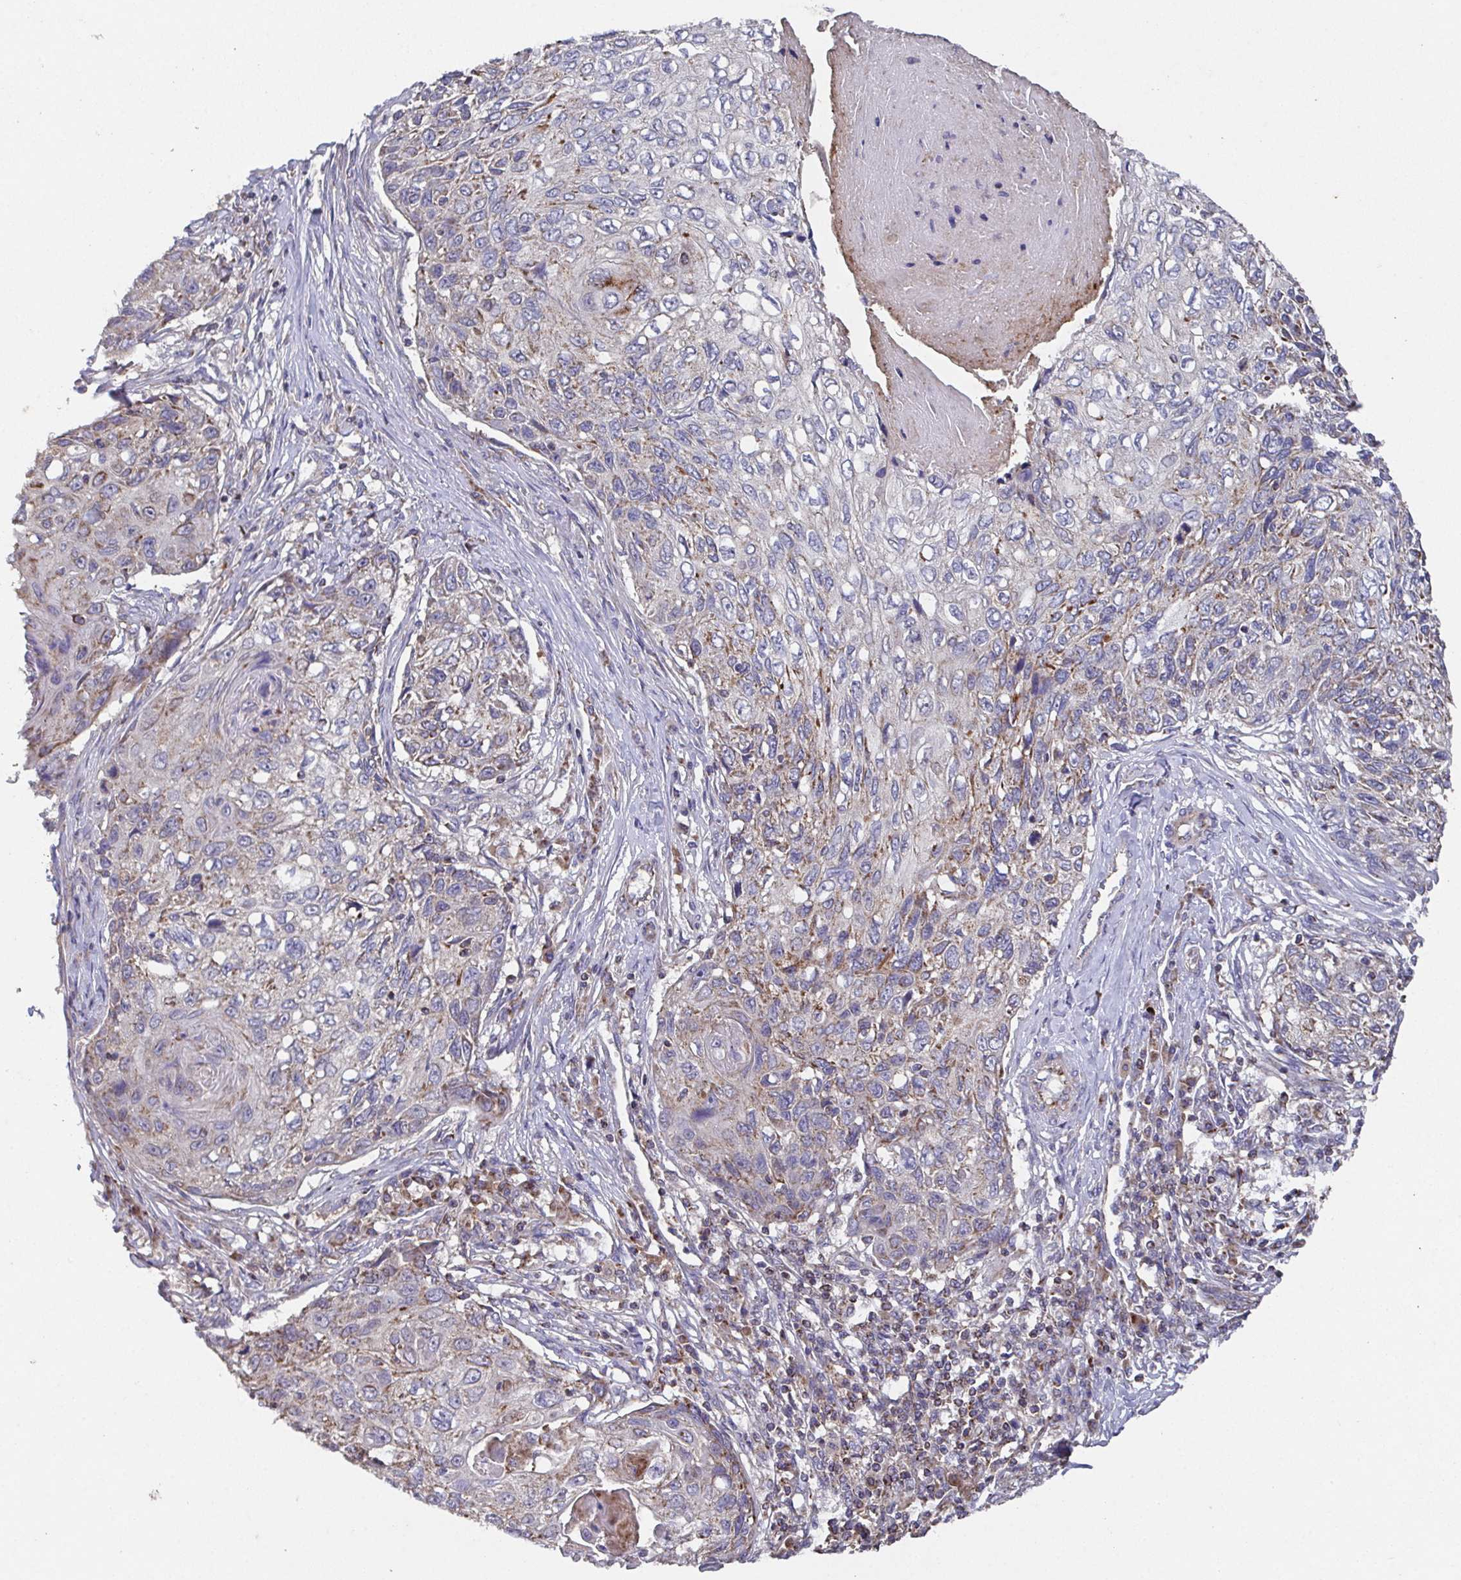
{"staining": {"intensity": "weak", "quantity": "<25%", "location": "cytoplasmic/membranous"}, "tissue": "skin cancer", "cell_type": "Tumor cells", "image_type": "cancer", "snomed": [{"axis": "morphology", "description": "Squamous cell carcinoma, NOS"}, {"axis": "topography", "description": "Skin"}], "caption": "This is an IHC micrograph of skin cancer (squamous cell carcinoma). There is no positivity in tumor cells.", "gene": "MT-ND3", "patient": {"sex": "male", "age": 92}}